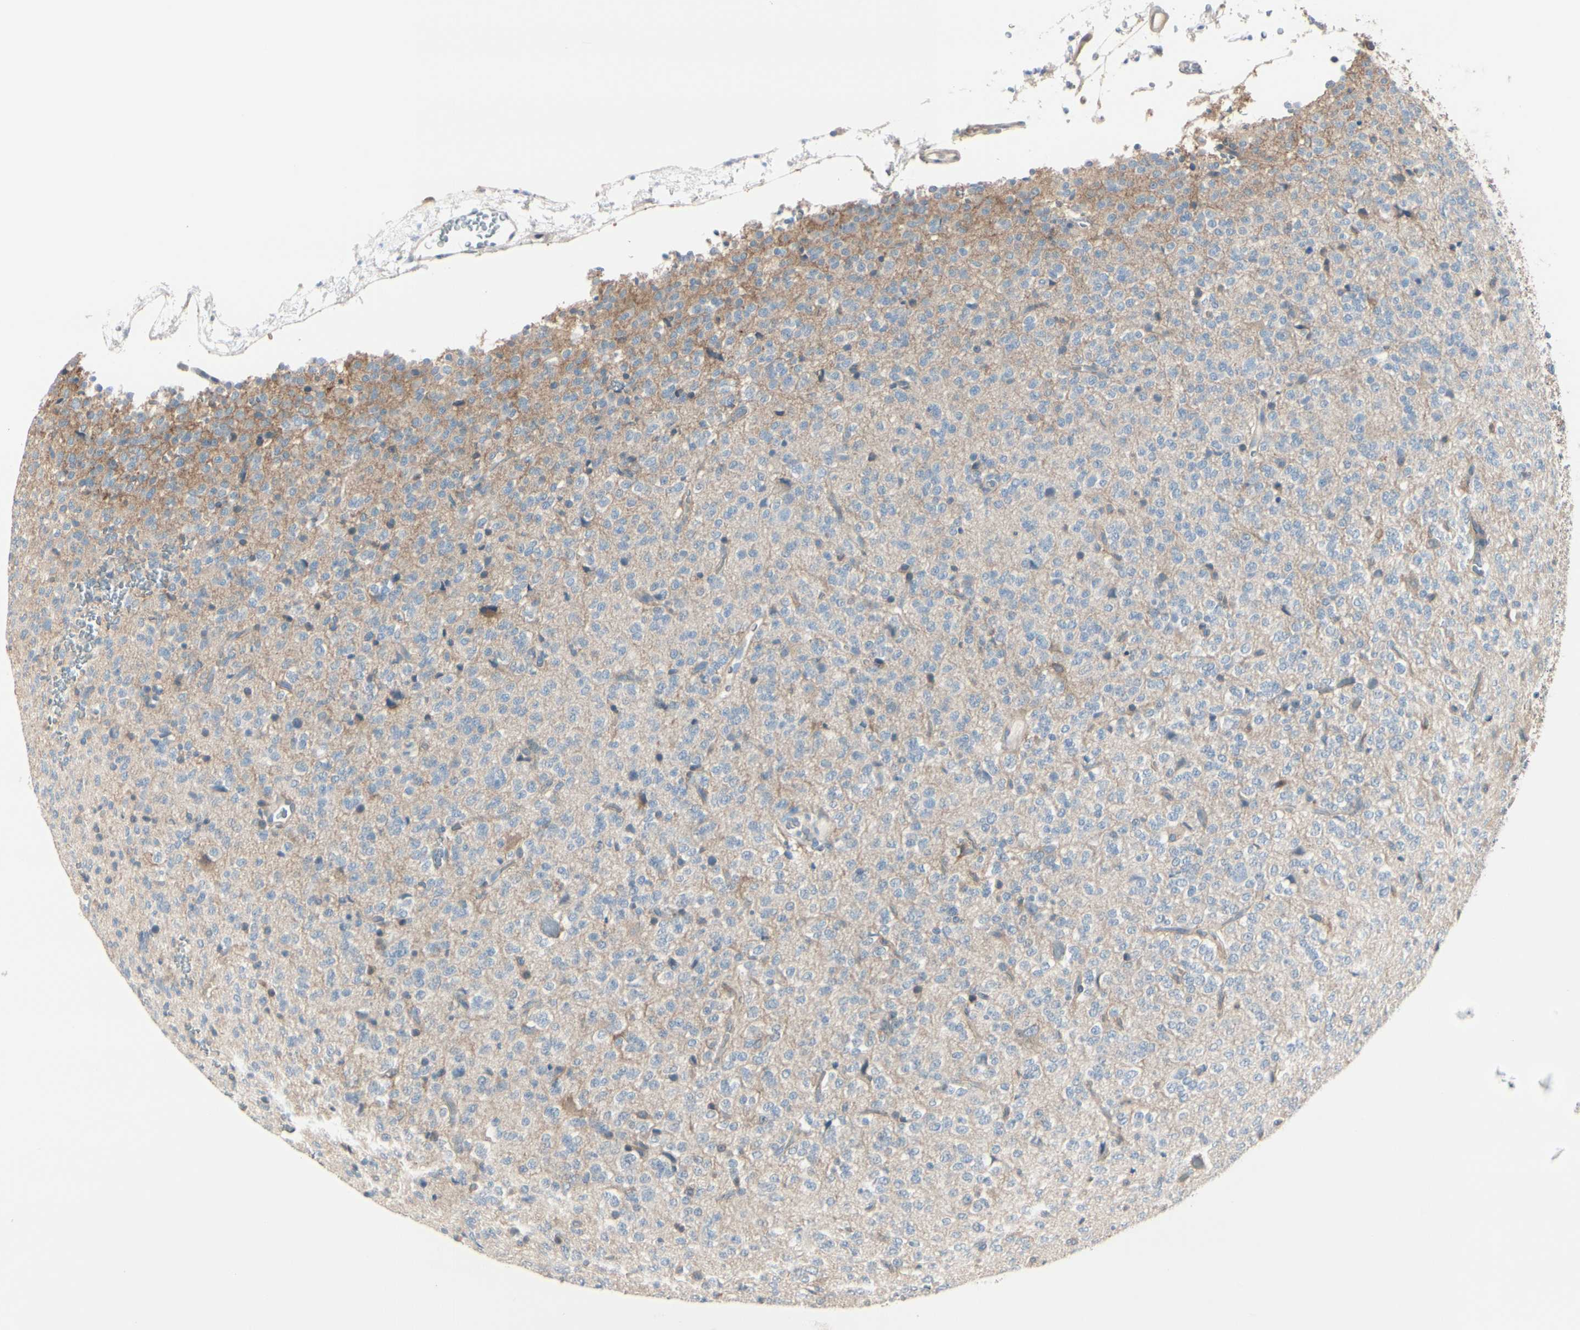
{"staining": {"intensity": "weak", "quantity": ">75%", "location": "cytoplasmic/membranous"}, "tissue": "glioma", "cell_type": "Tumor cells", "image_type": "cancer", "snomed": [{"axis": "morphology", "description": "Glioma, malignant, Low grade"}, {"axis": "topography", "description": "Brain"}], "caption": "A brown stain highlights weak cytoplasmic/membranous positivity of a protein in malignant glioma (low-grade) tumor cells.", "gene": "SLC9A3R1", "patient": {"sex": "male", "age": 38}}